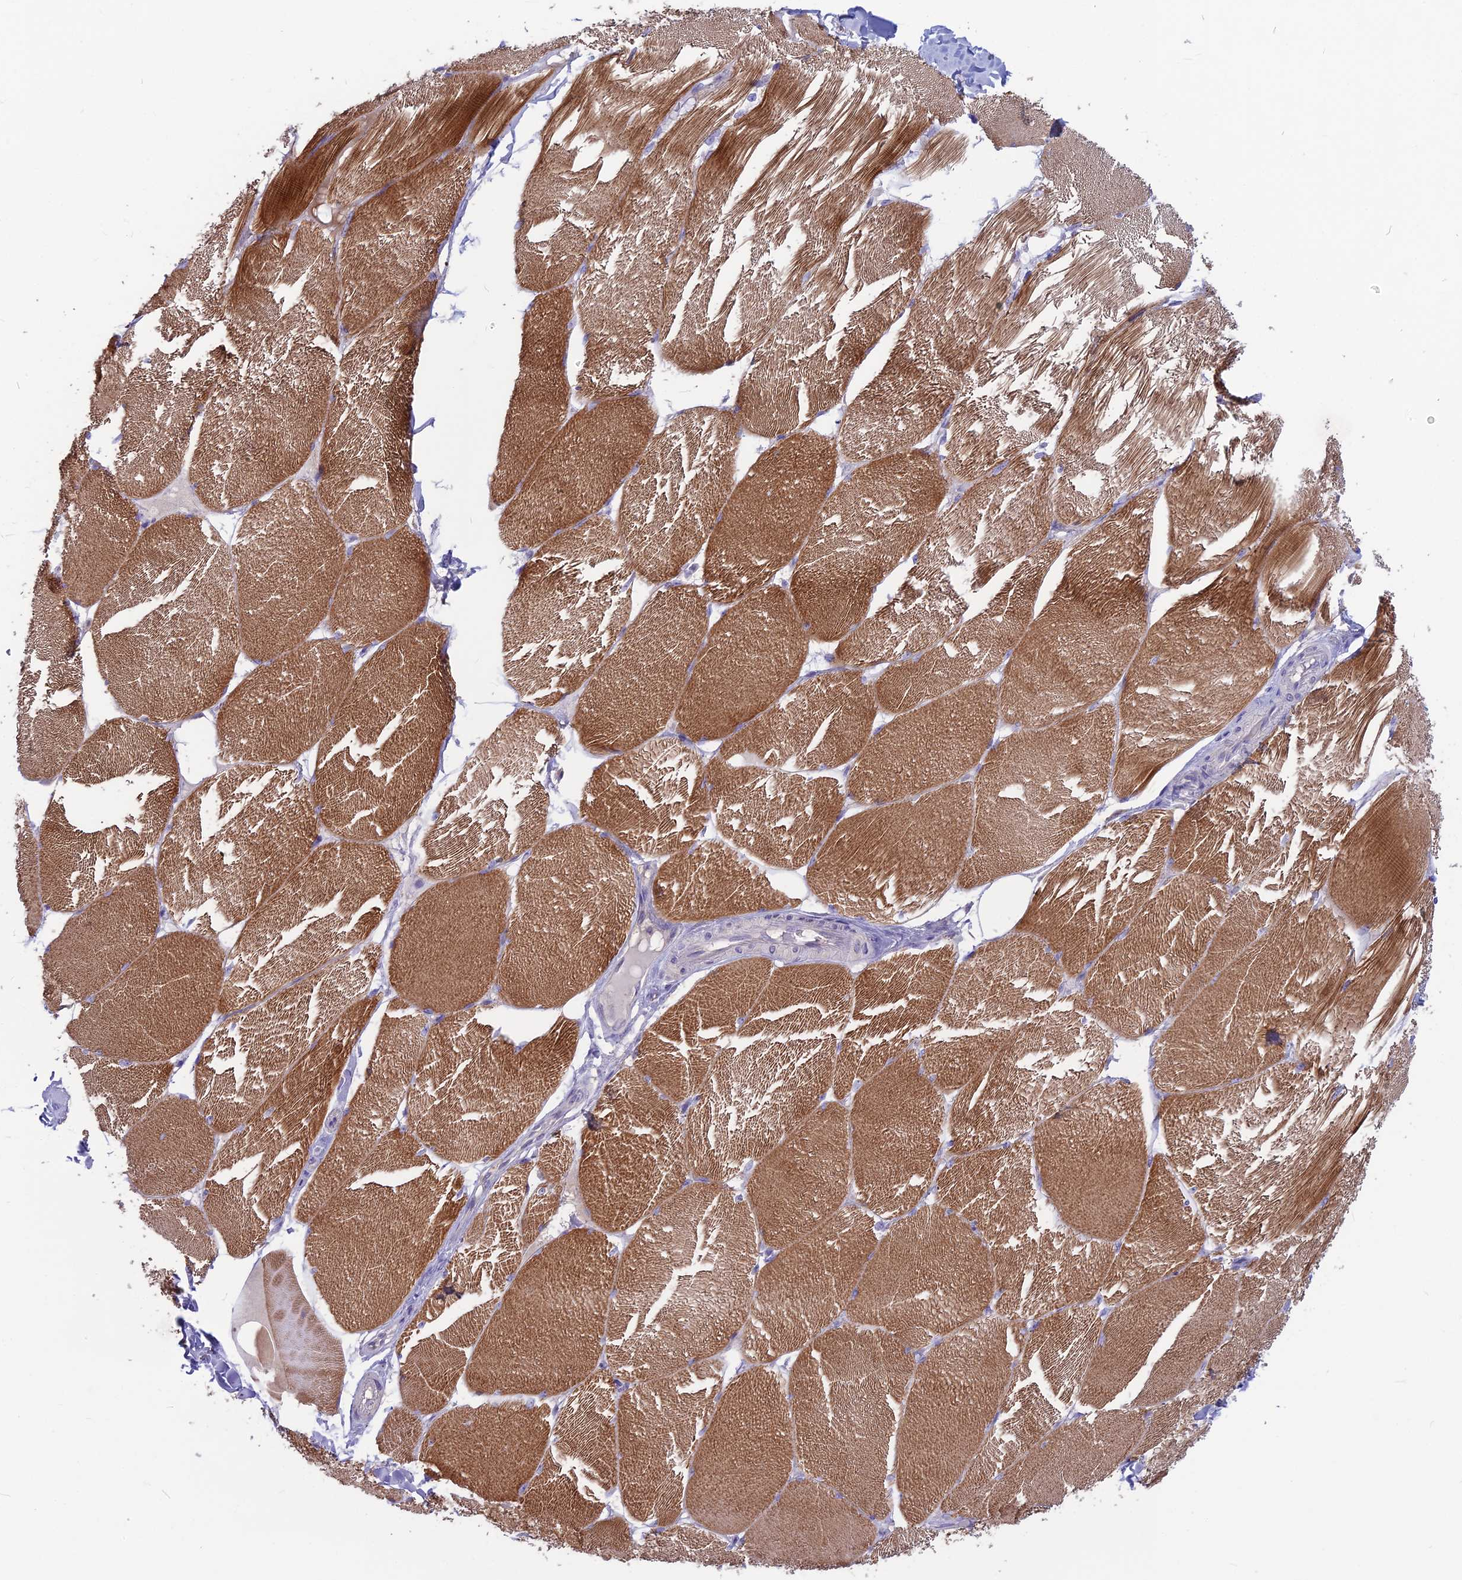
{"staining": {"intensity": "strong", "quantity": ">75%", "location": "cytoplasmic/membranous"}, "tissue": "skeletal muscle", "cell_type": "Myocytes", "image_type": "normal", "snomed": [{"axis": "morphology", "description": "Normal tissue, NOS"}, {"axis": "topography", "description": "Skin"}, {"axis": "topography", "description": "Skeletal muscle"}], "caption": "A high amount of strong cytoplasmic/membranous expression is appreciated in approximately >75% of myocytes in benign skeletal muscle.", "gene": "SNAP91", "patient": {"sex": "male", "age": 83}}